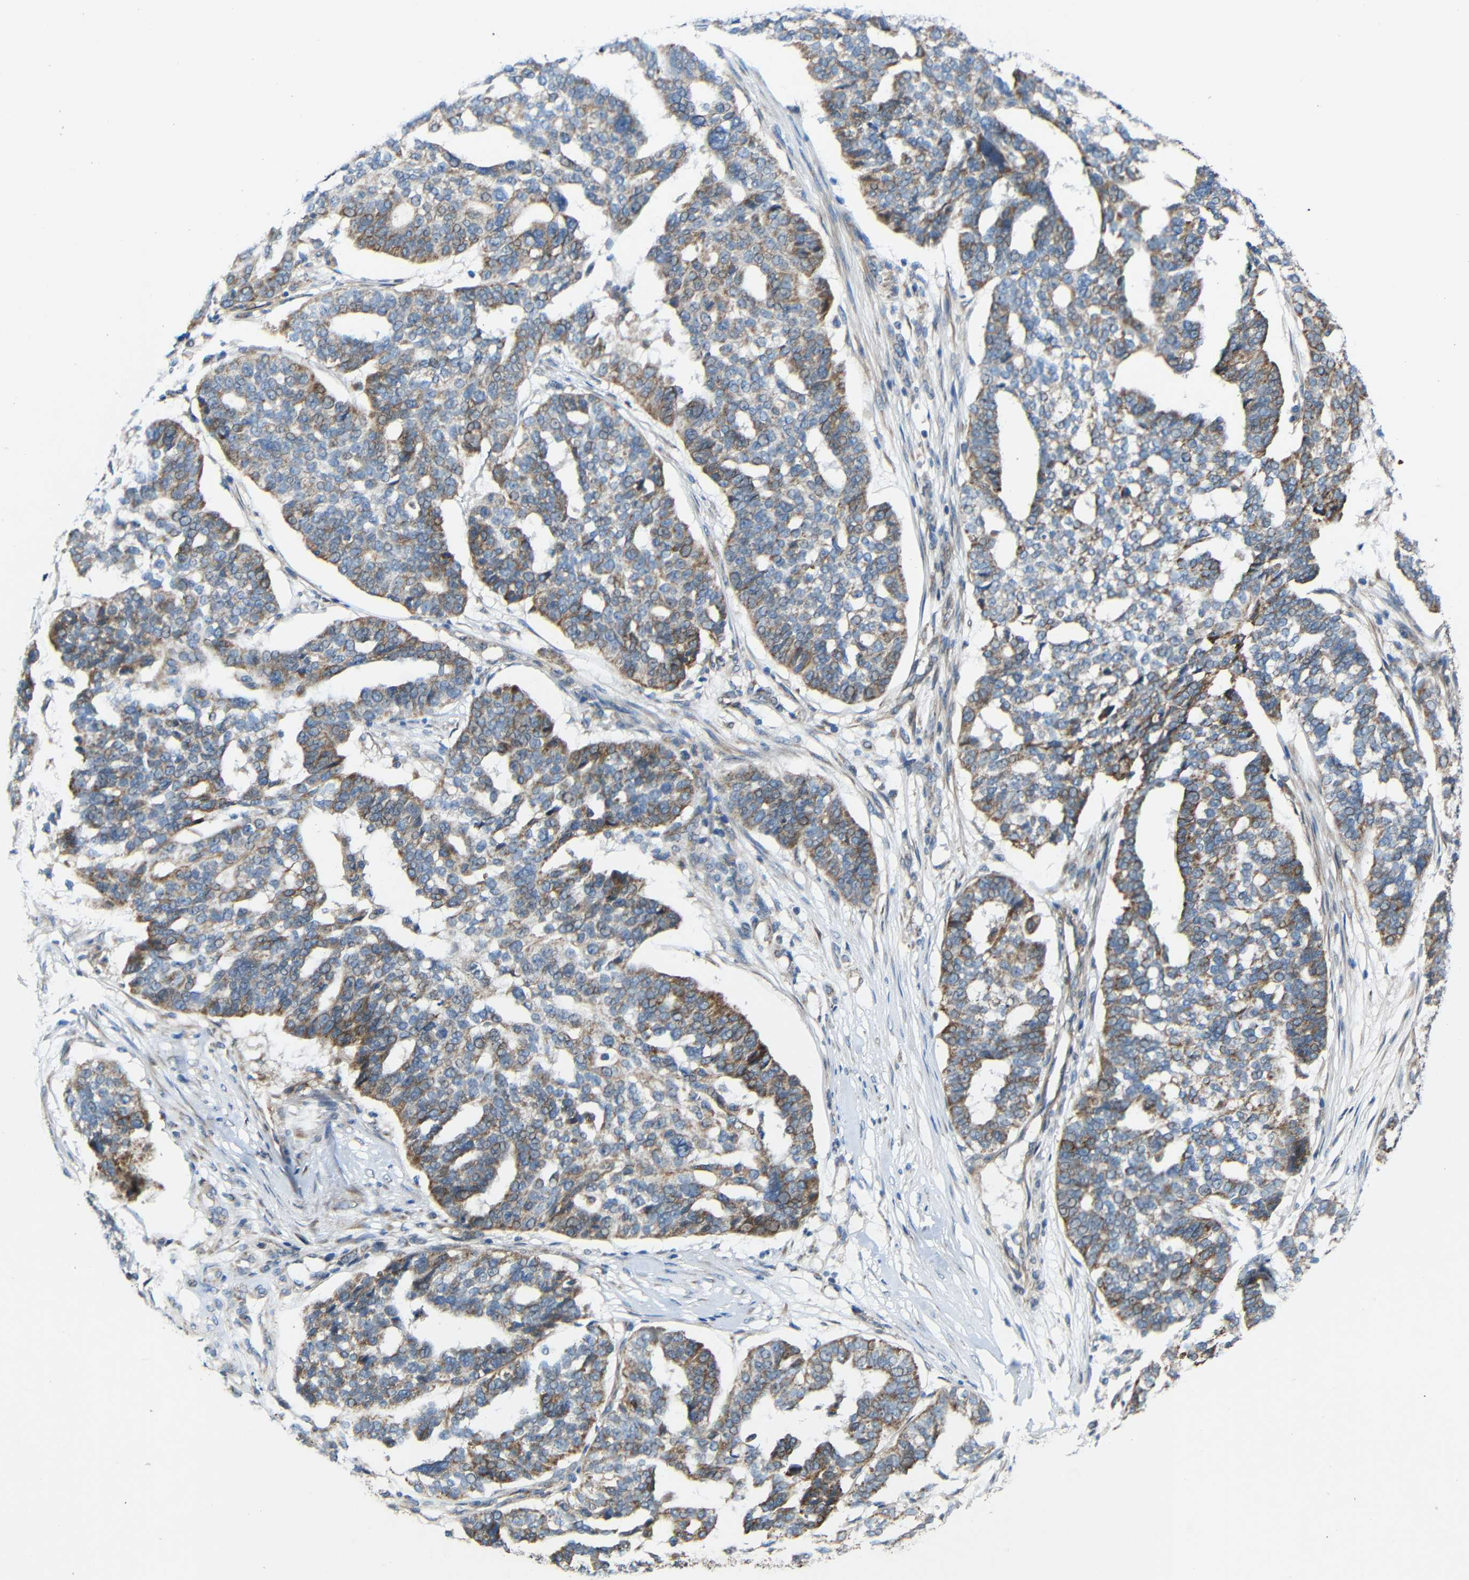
{"staining": {"intensity": "moderate", "quantity": "<25%", "location": "cytoplasmic/membranous"}, "tissue": "ovarian cancer", "cell_type": "Tumor cells", "image_type": "cancer", "snomed": [{"axis": "morphology", "description": "Cystadenocarcinoma, serous, NOS"}, {"axis": "topography", "description": "Ovary"}], "caption": "IHC histopathology image of ovarian cancer (serous cystadenocarcinoma) stained for a protein (brown), which shows low levels of moderate cytoplasmic/membranous staining in about <25% of tumor cells.", "gene": "TMEM25", "patient": {"sex": "female", "age": 59}}